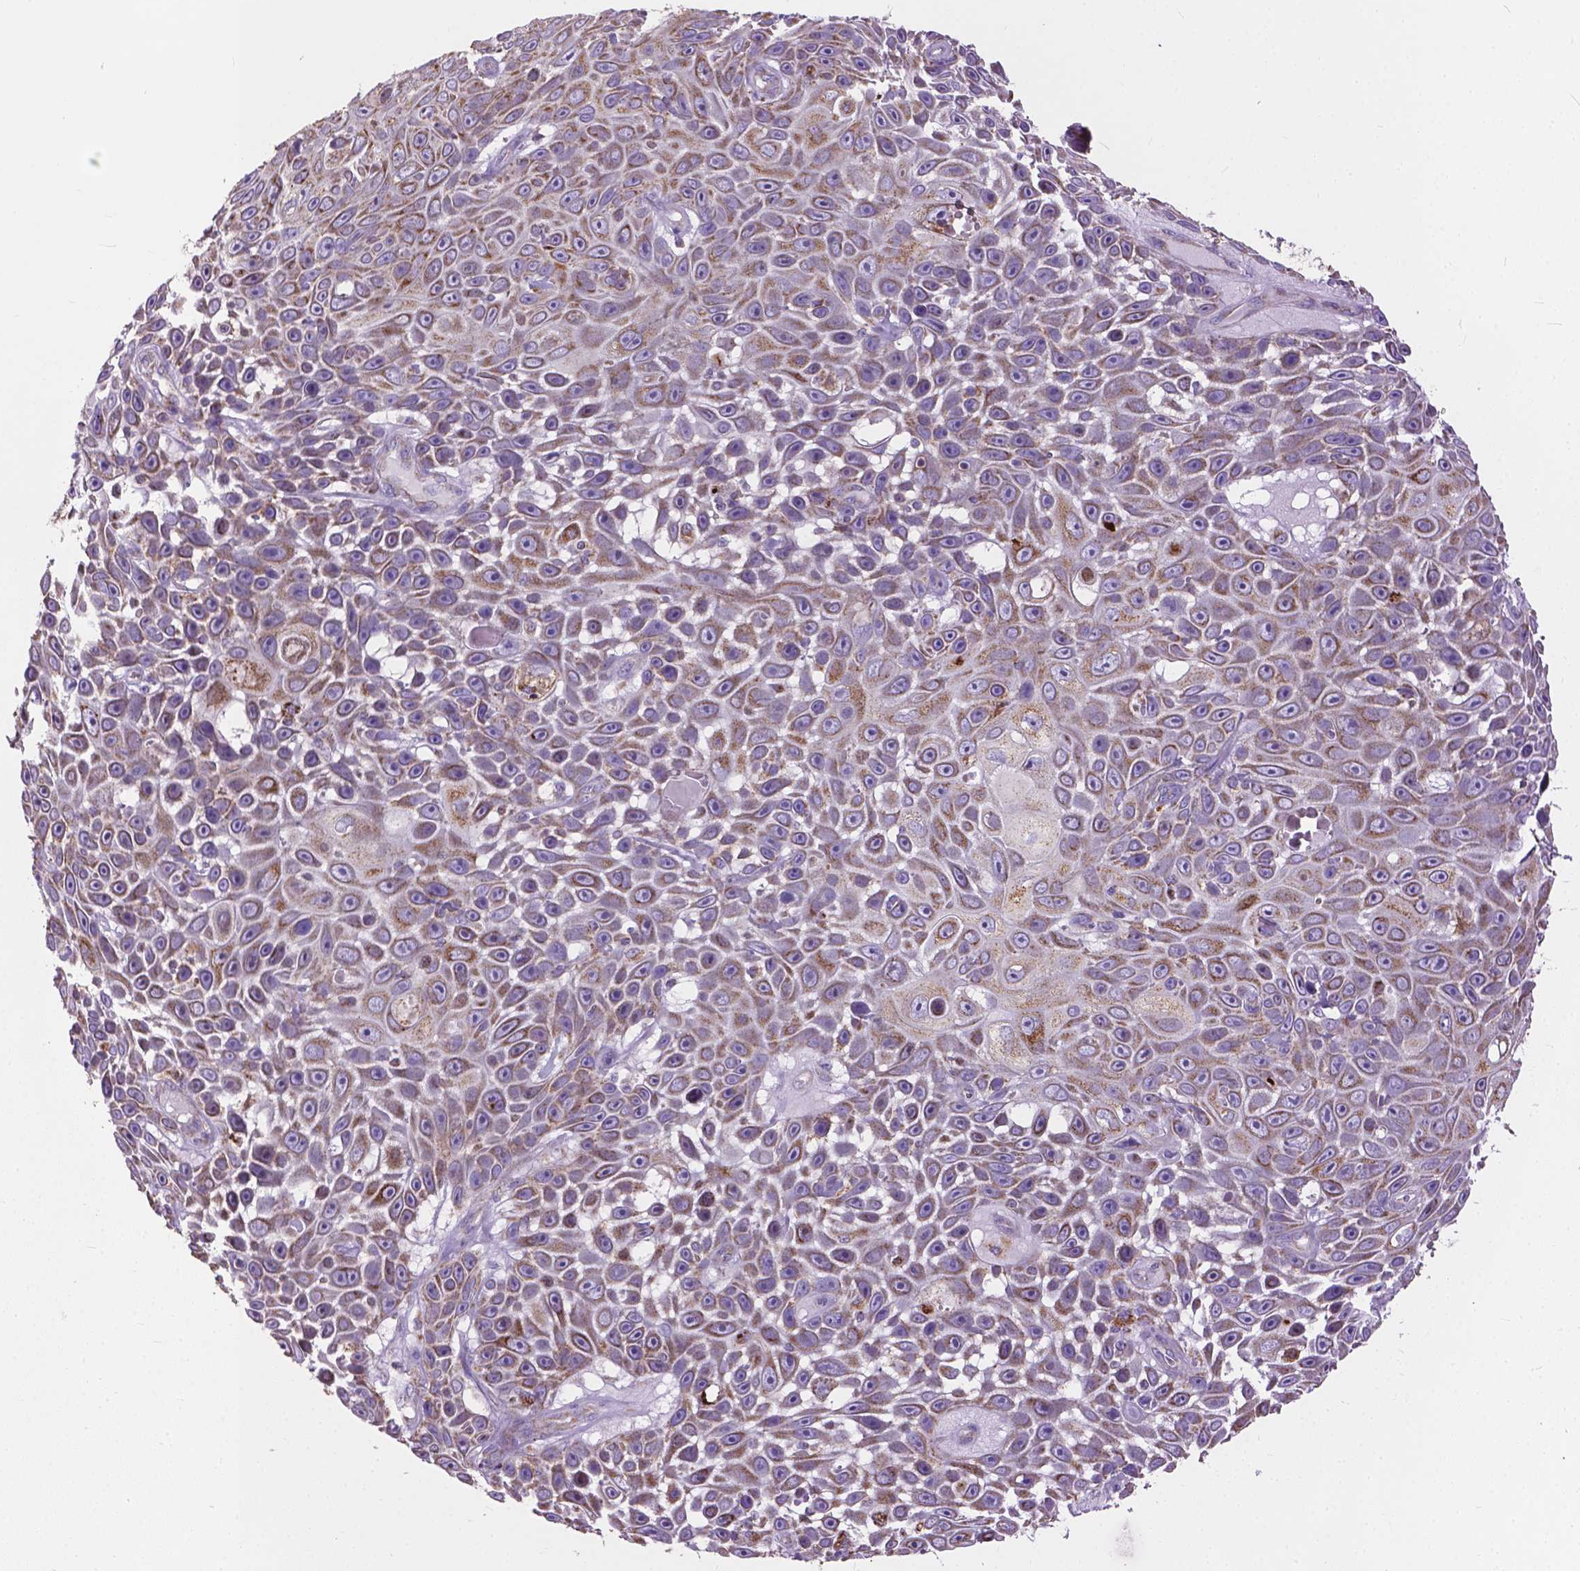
{"staining": {"intensity": "moderate", "quantity": ">75%", "location": "cytoplasmic/membranous"}, "tissue": "skin cancer", "cell_type": "Tumor cells", "image_type": "cancer", "snomed": [{"axis": "morphology", "description": "Squamous cell carcinoma, NOS"}, {"axis": "topography", "description": "Skin"}], "caption": "The photomicrograph shows staining of skin cancer, revealing moderate cytoplasmic/membranous protein expression (brown color) within tumor cells.", "gene": "VDAC1", "patient": {"sex": "male", "age": 82}}